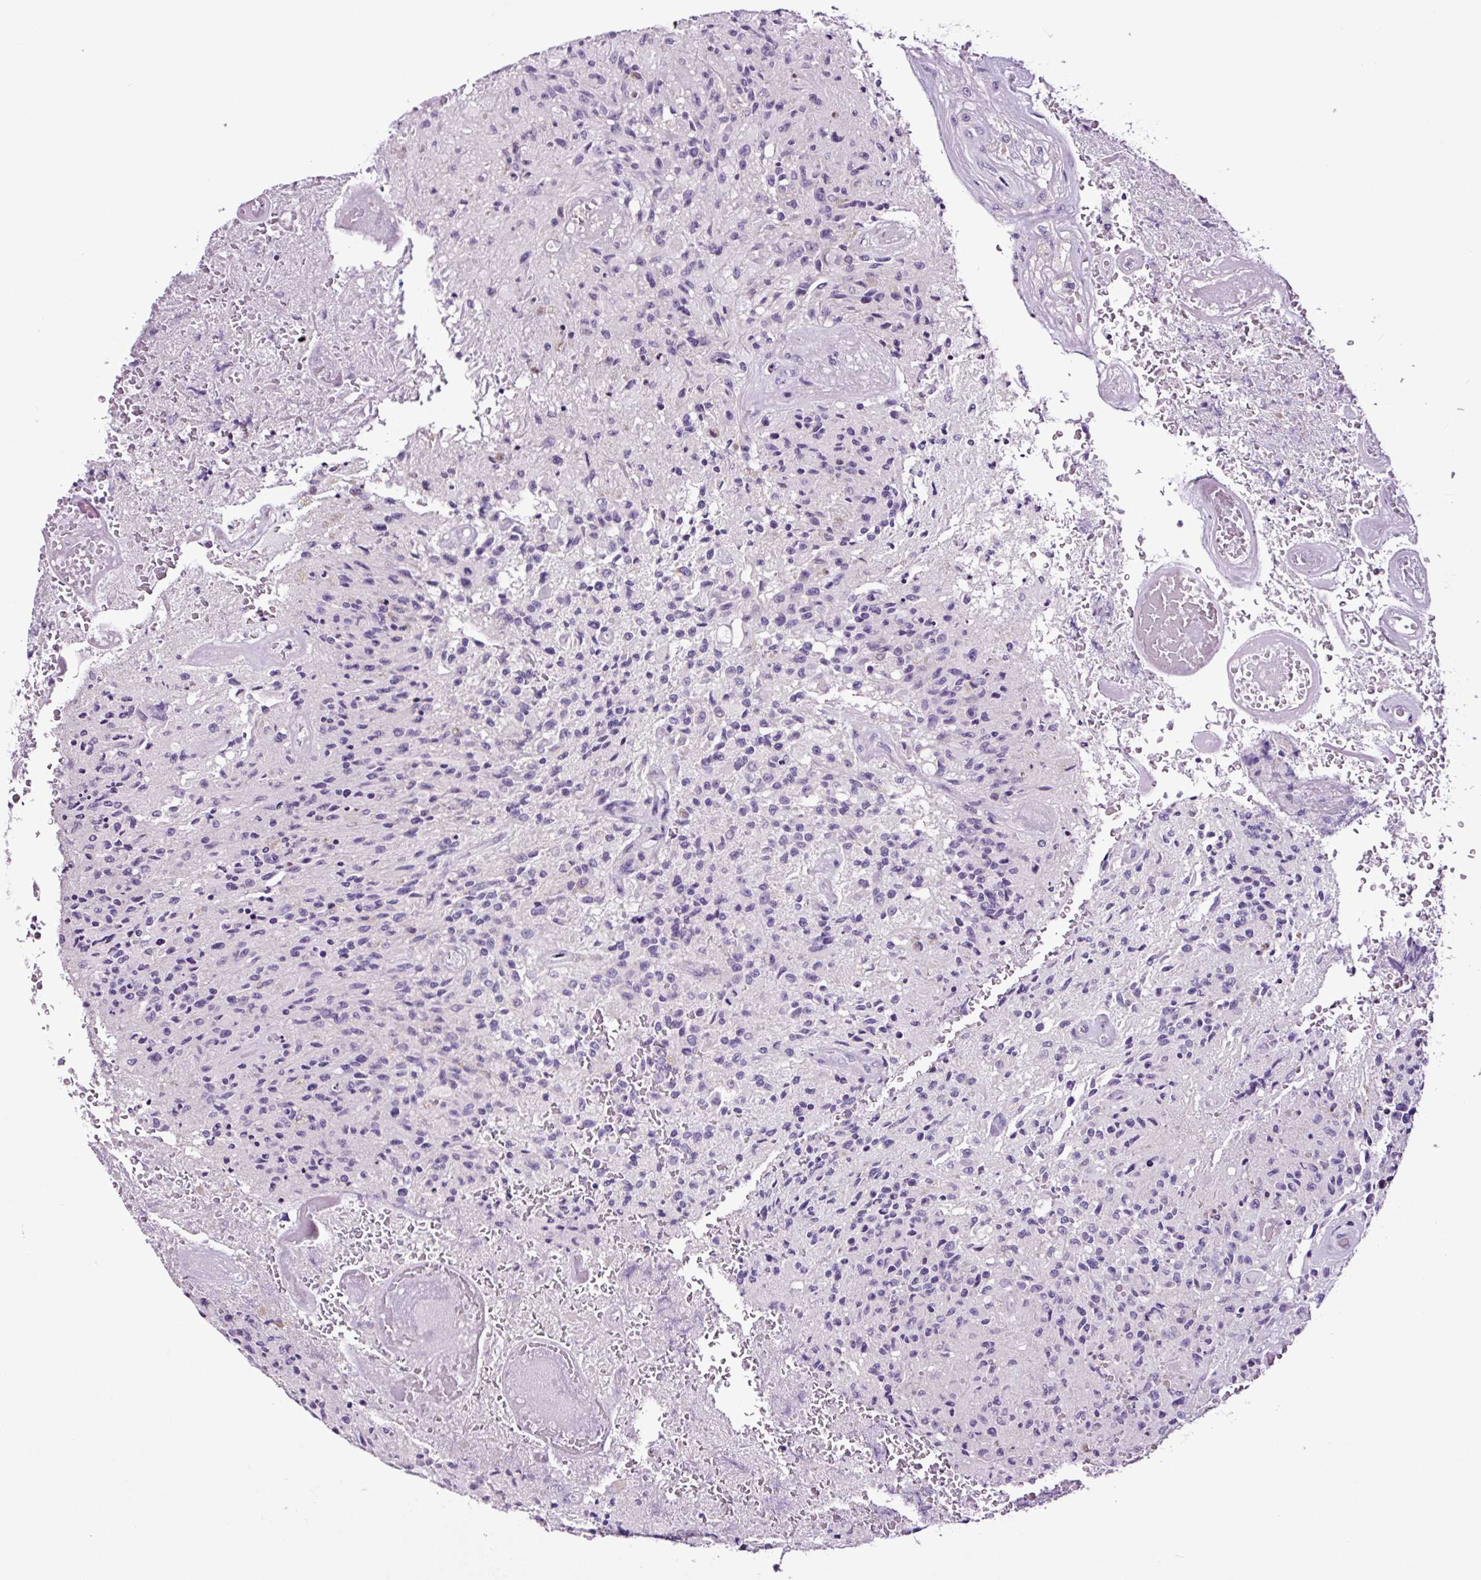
{"staining": {"intensity": "negative", "quantity": "none", "location": "none"}, "tissue": "glioma", "cell_type": "Tumor cells", "image_type": "cancer", "snomed": [{"axis": "morphology", "description": "Normal tissue, NOS"}, {"axis": "morphology", "description": "Glioma, malignant, High grade"}, {"axis": "topography", "description": "Cerebral cortex"}], "caption": "Tumor cells show no significant positivity in glioma.", "gene": "FBXL7", "patient": {"sex": "male", "age": 56}}